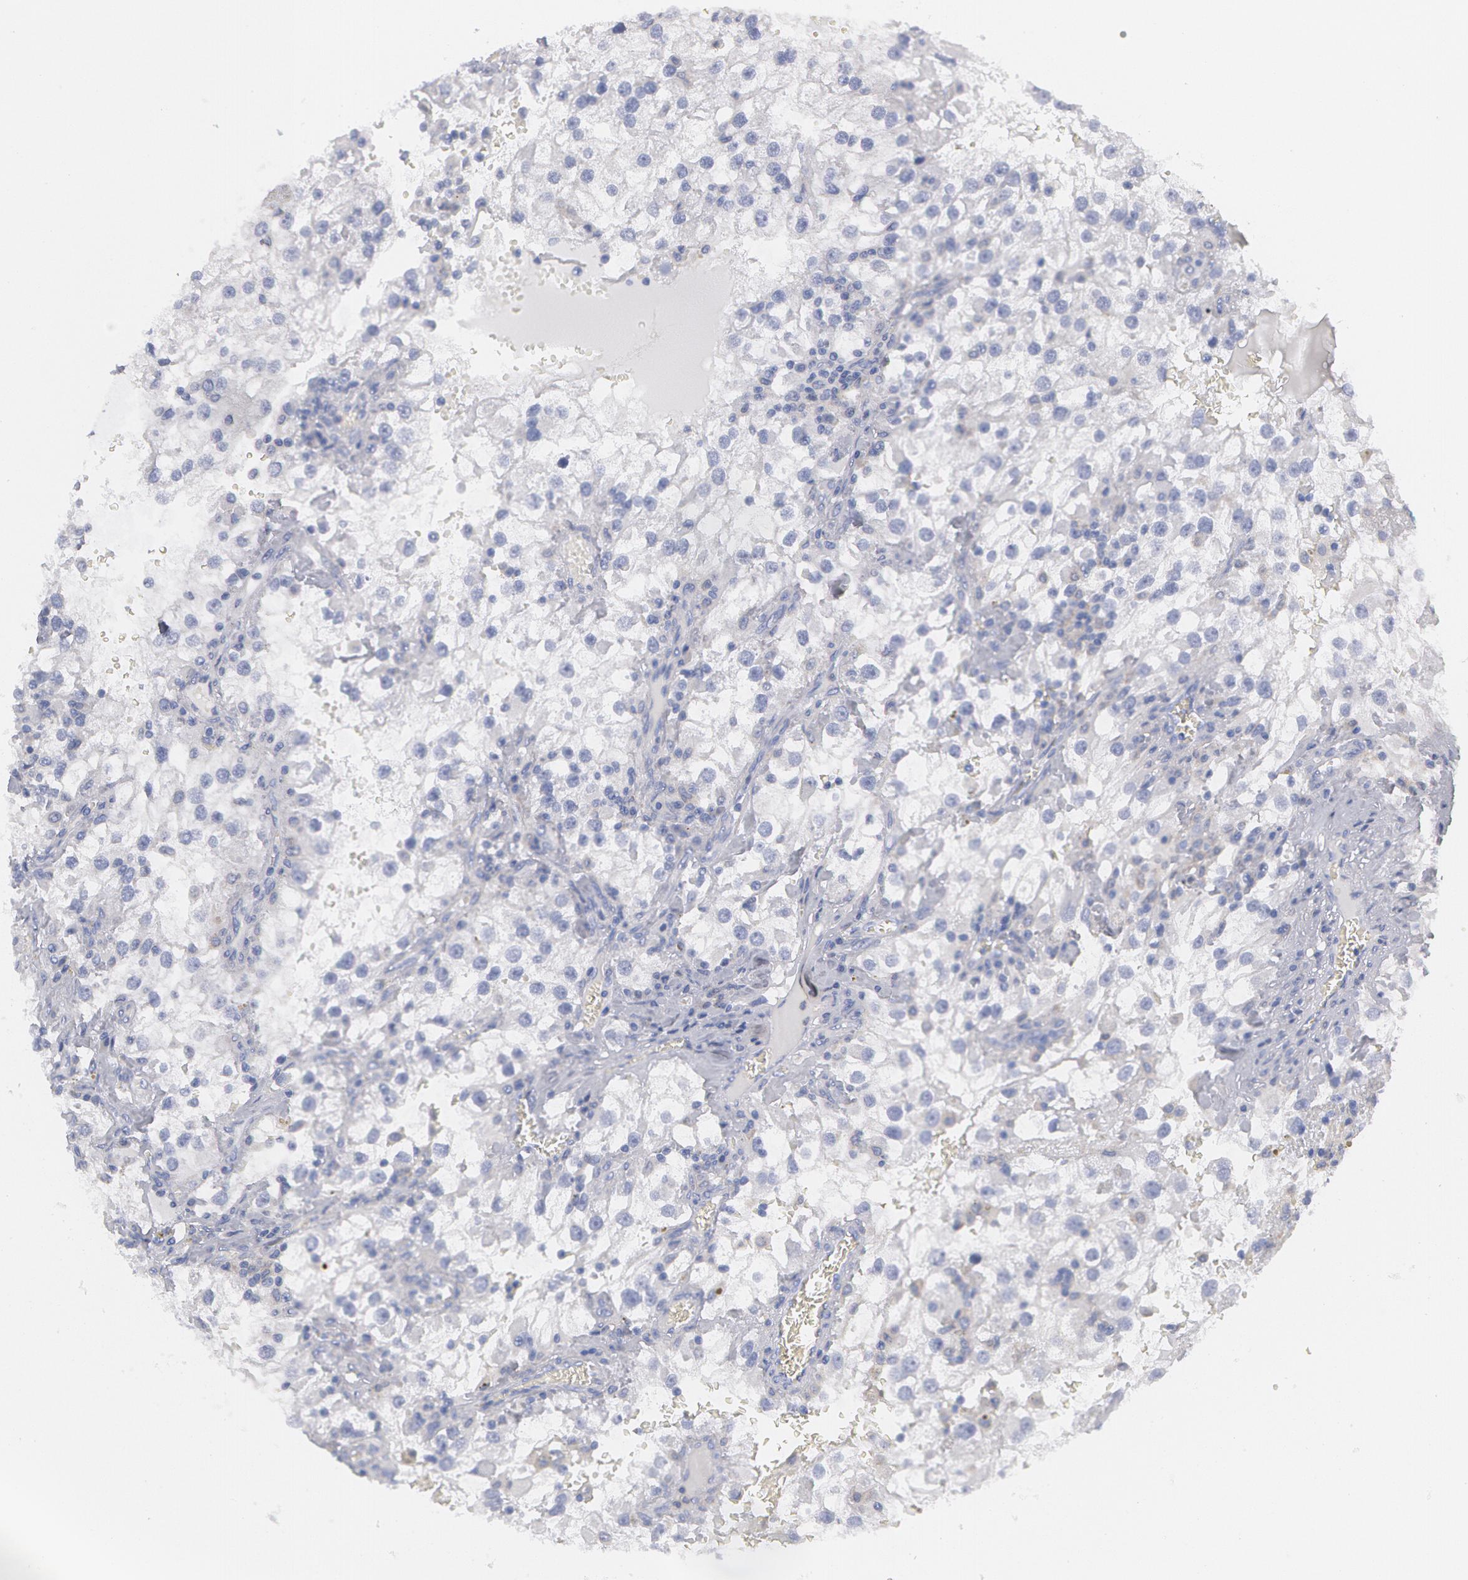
{"staining": {"intensity": "negative", "quantity": "none", "location": "none"}, "tissue": "renal cancer", "cell_type": "Tumor cells", "image_type": "cancer", "snomed": [{"axis": "morphology", "description": "Adenocarcinoma, NOS"}, {"axis": "topography", "description": "Kidney"}], "caption": "Immunohistochemical staining of human renal cancer exhibits no significant staining in tumor cells. (Immunohistochemistry, brightfield microscopy, high magnification).", "gene": "SYK", "patient": {"sex": "female", "age": 52}}